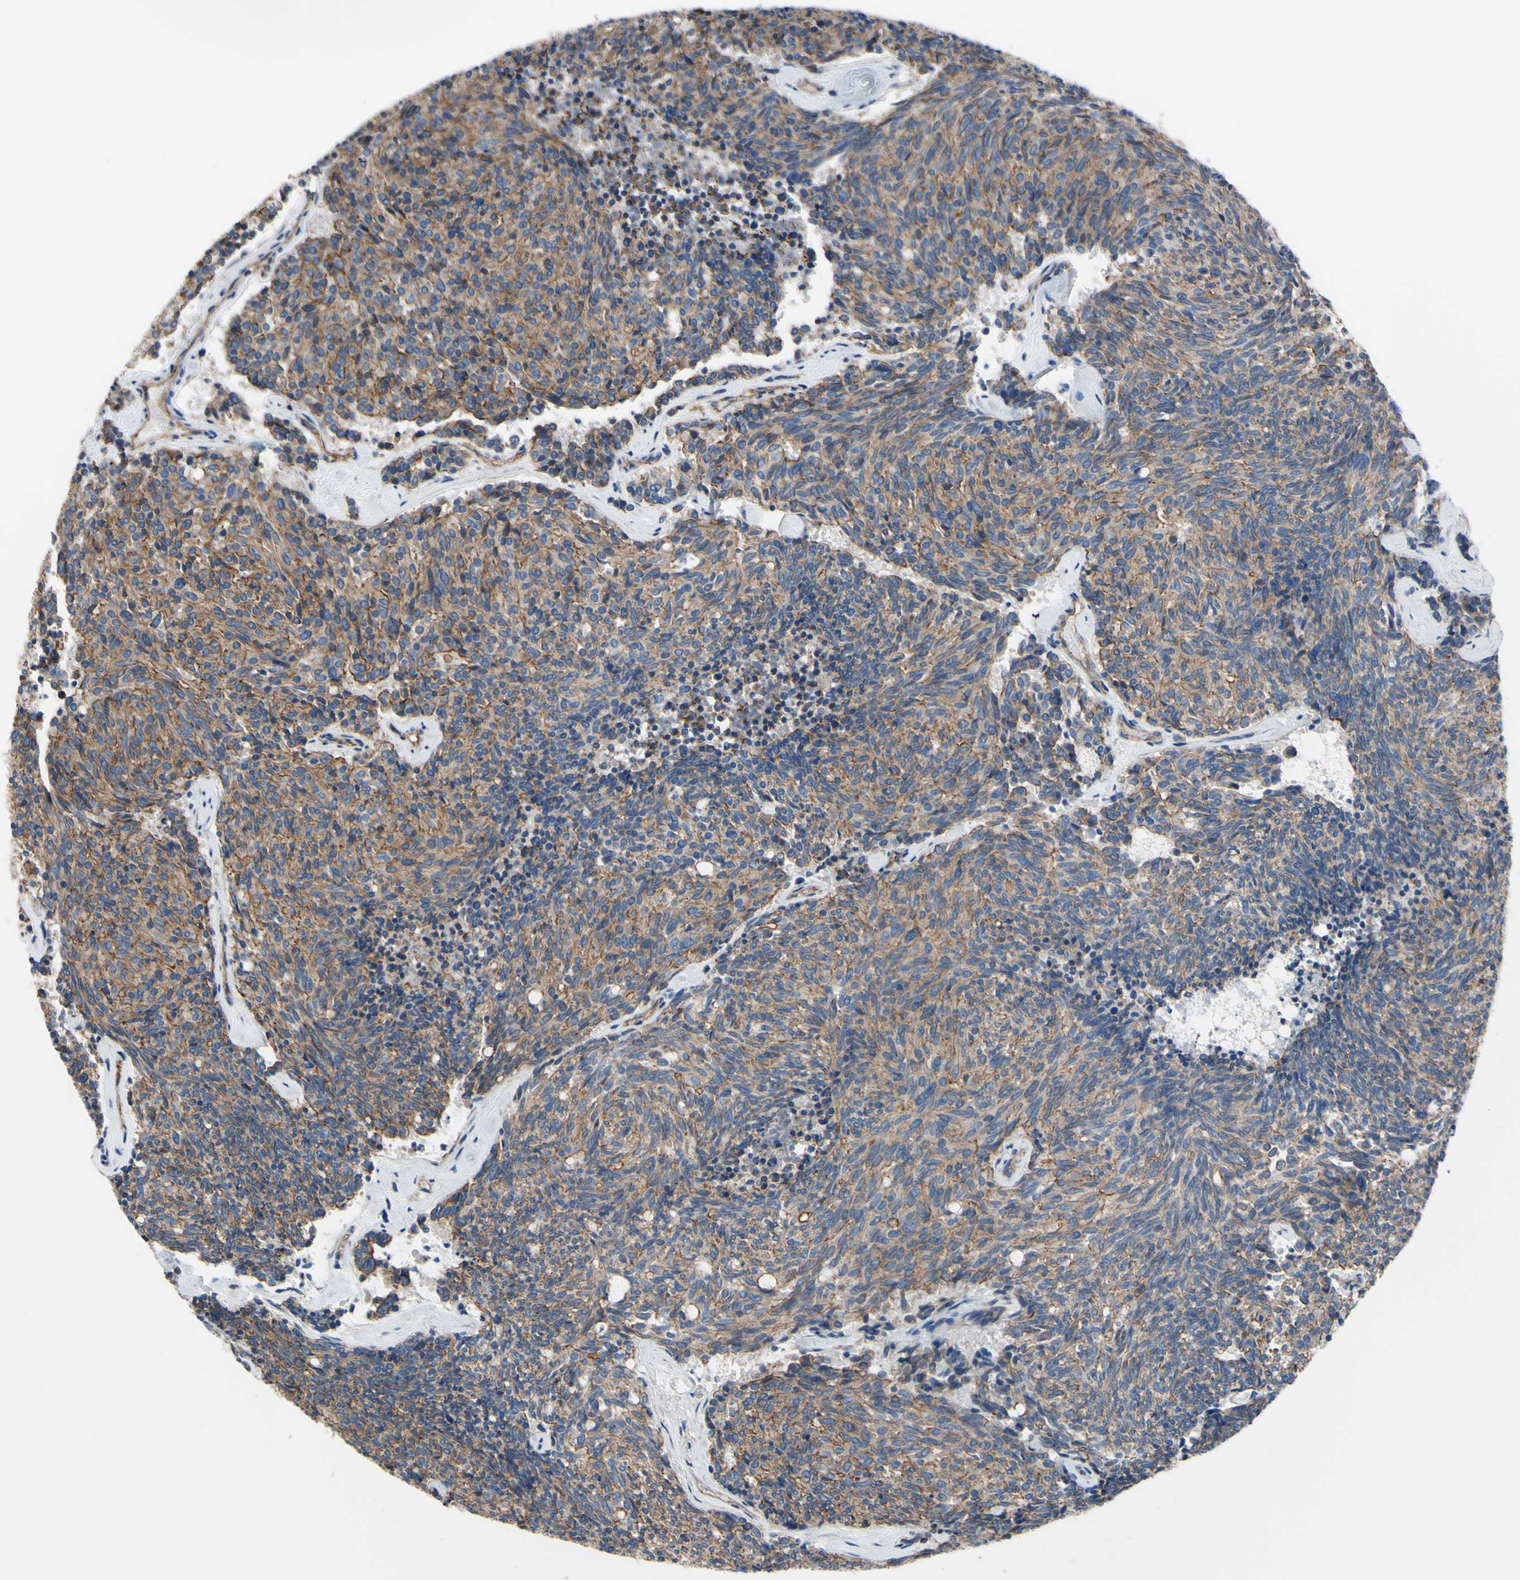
{"staining": {"intensity": "moderate", "quantity": ">75%", "location": "cytoplasmic/membranous"}, "tissue": "carcinoid", "cell_type": "Tumor cells", "image_type": "cancer", "snomed": [{"axis": "morphology", "description": "Carcinoid, malignant, NOS"}, {"axis": "topography", "description": "Pancreas"}], "caption": "Tumor cells reveal moderate cytoplasmic/membranous staining in approximately >75% of cells in carcinoid.", "gene": "TPBG", "patient": {"sex": "female", "age": 54}}